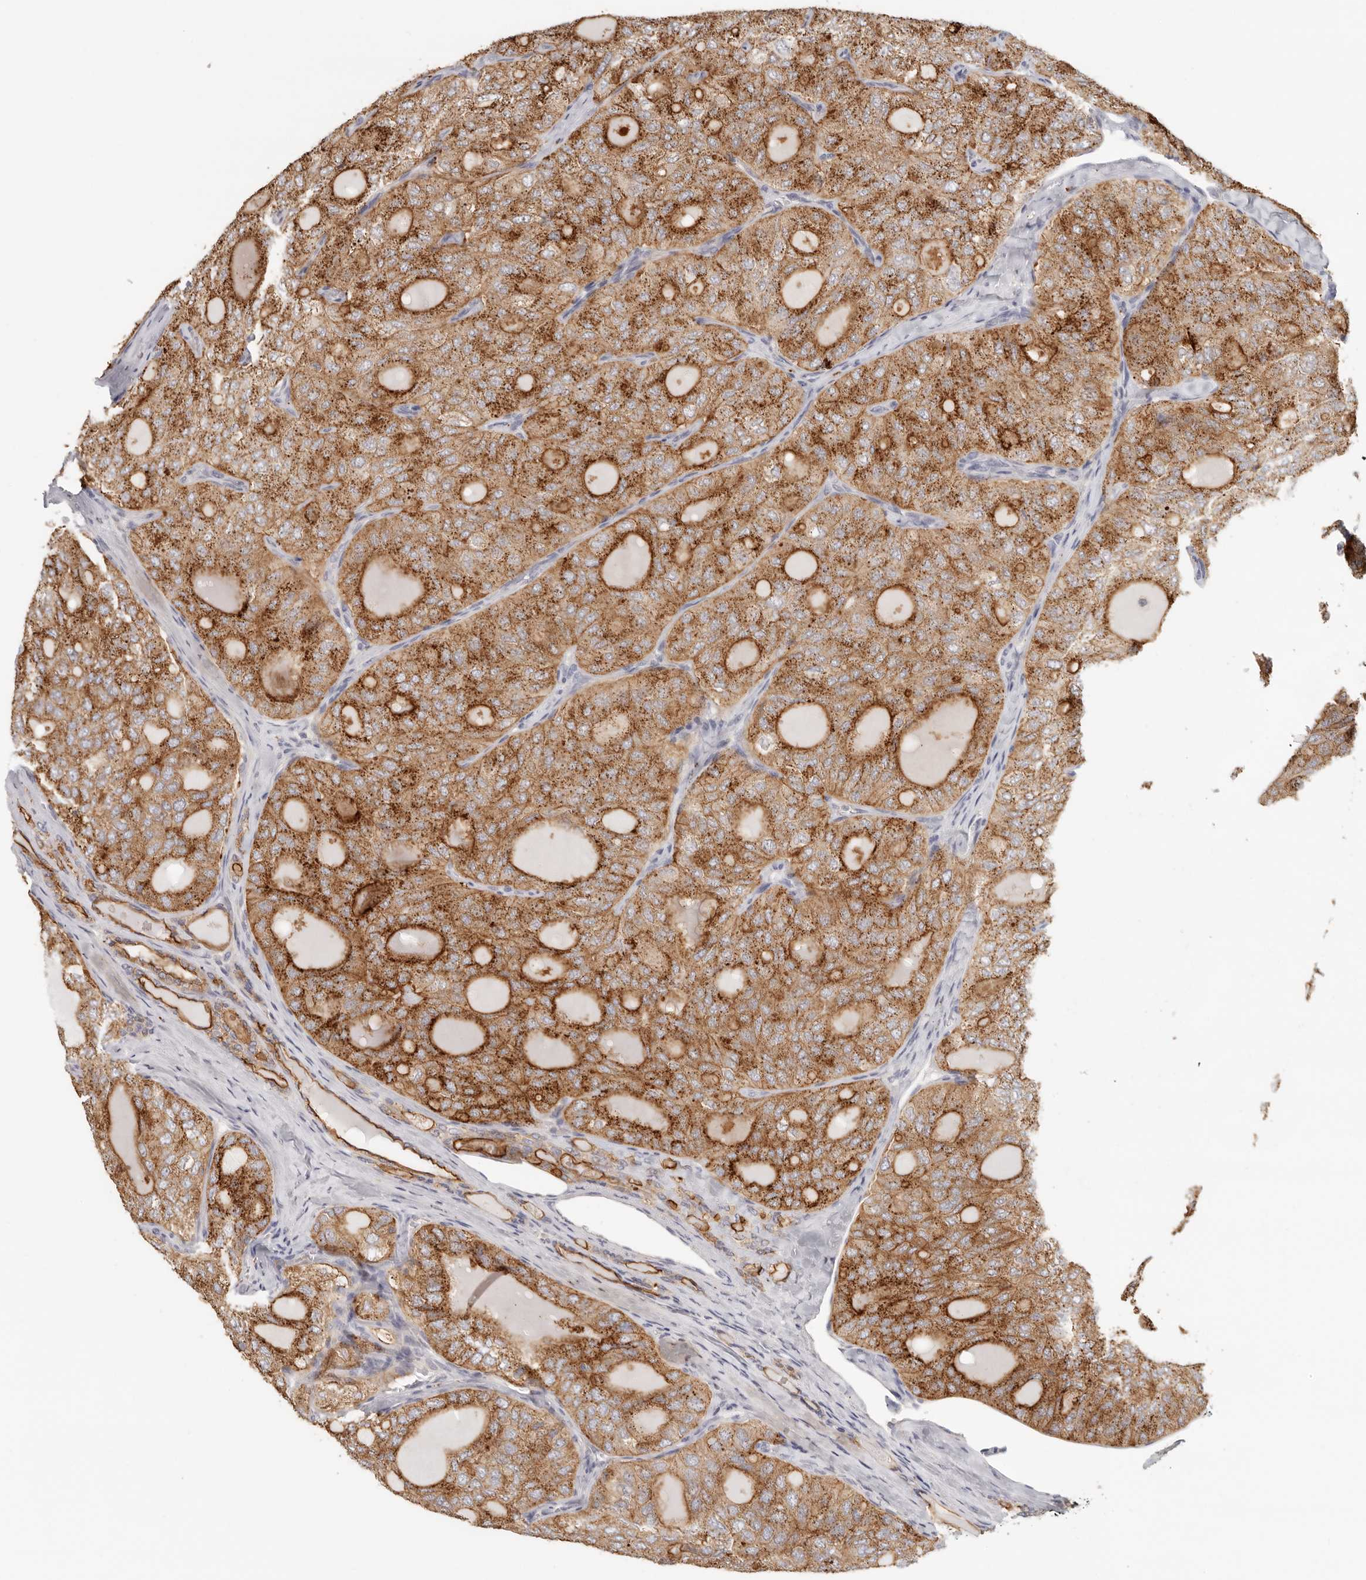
{"staining": {"intensity": "strong", "quantity": ">75%", "location": "cytoplasmic/membranous"}, "tissue": "thyroid cancer", "cell_type": "Tumor cells", "image_type": "cancer", "snomed": [{"axis": "morphology", "description": "Follicular adenoma carcinoma, NOS"}, {"axis": "topography", "description": "Thyroid gland"}], "caption": "Thyroid cancer was stained to show a protein in brown. There is high levels of strong cytoplasmic/membranous expression in approximately >75% of tumor cells. (IHC, brightfield microscopy, high magnification).", "gene": "ANXA9", "patient": {"sex": "male", "age": 75}}